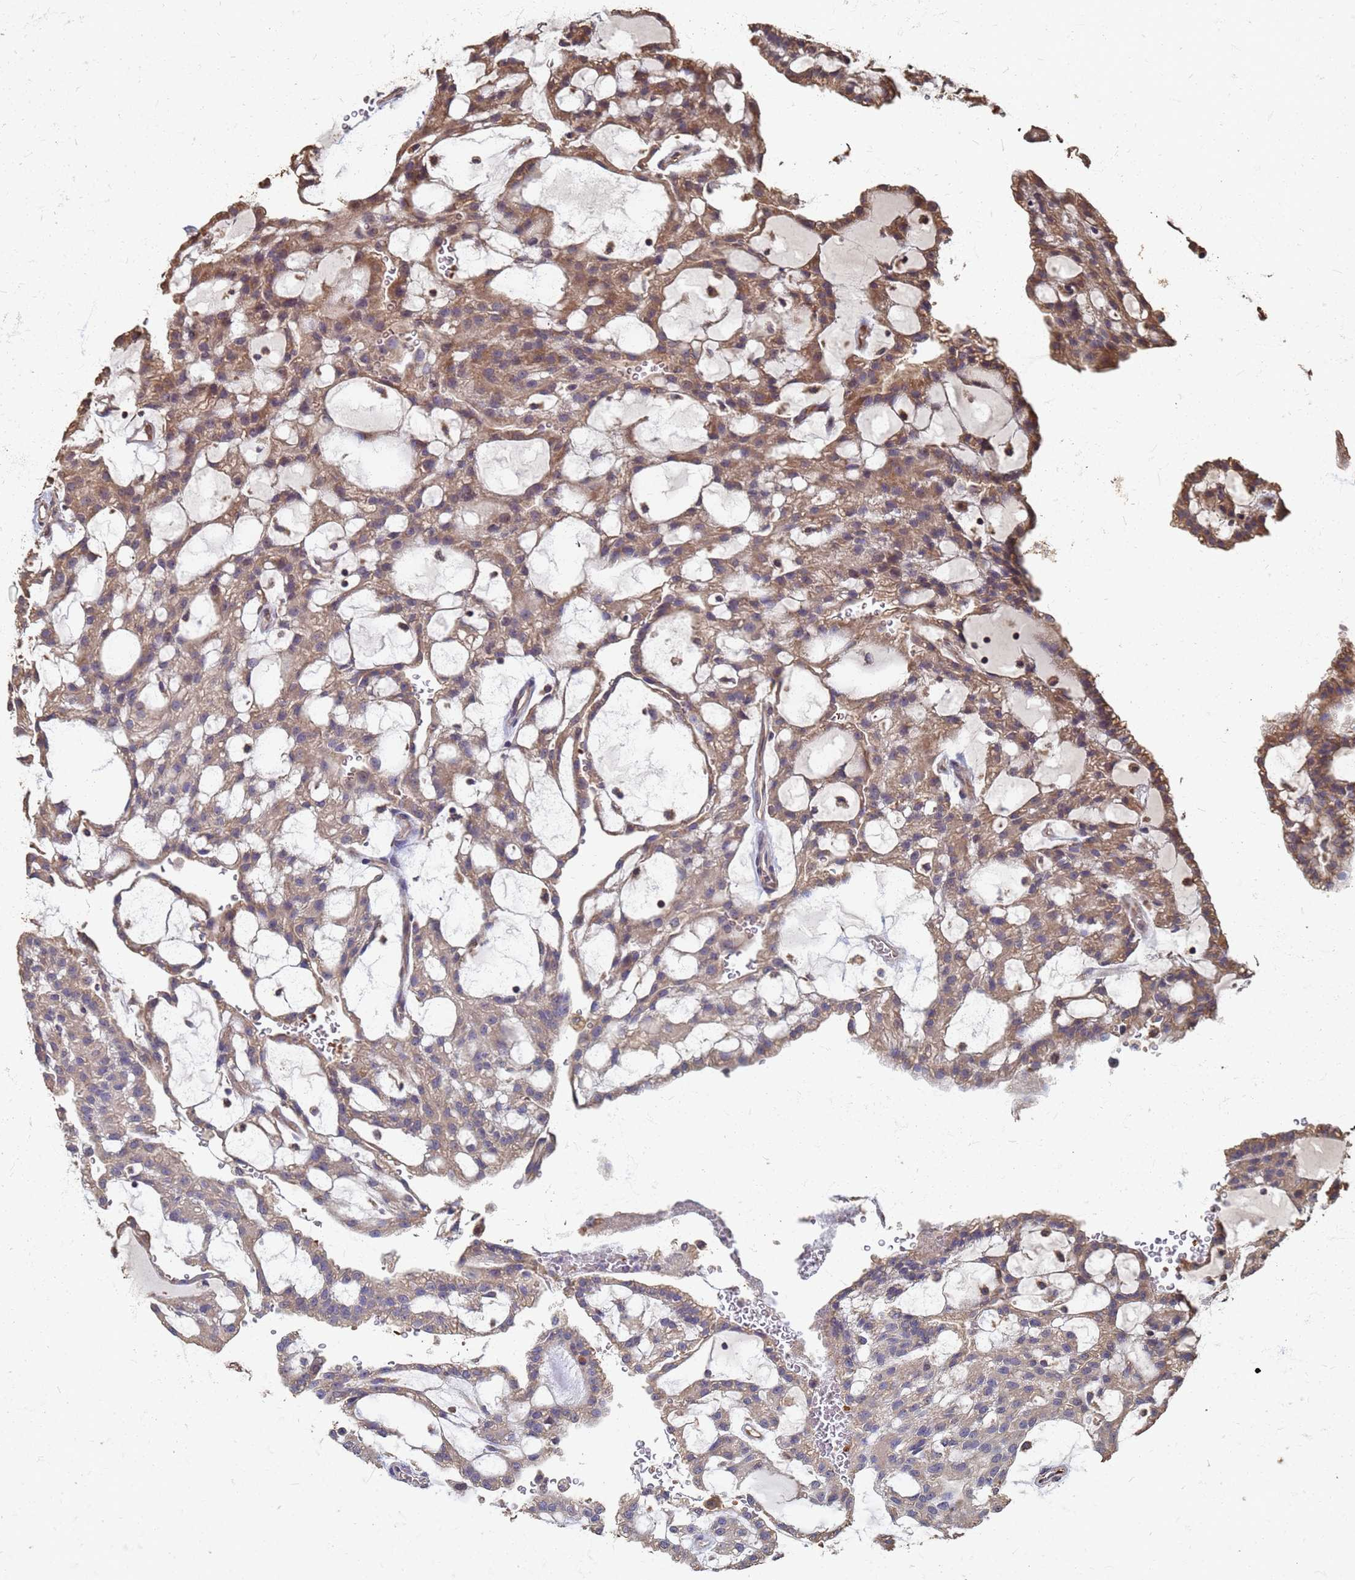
{"staining": {"intensity": "weak", "quantity": ">75%", "location": "cytoplasmic/membranous"}, "tissue": "renal cancer", "cell_type": "Tumor cells", "image_type": "cancer", "snomed": [{"axis": "morphology", "description": "Adenocarcinoma, NOS"}, {"axis": "topography", "description": "Kidney"}], "caption": "A high-resolution image shows immunohistochemistry (IHC) staining of adenocarcinoma (renal), which displays weak cytoplasmic/membranous expression in approximately >75% of tumor cells. The protein of interest is stained brown, and the nuclei are stained in blue (DAB (3,3'-diaminobenzidine) IHC with brightfield microscopy, high magnification).", "gene": "DPH5", "patient": {"sex": "male", "age": 63}}